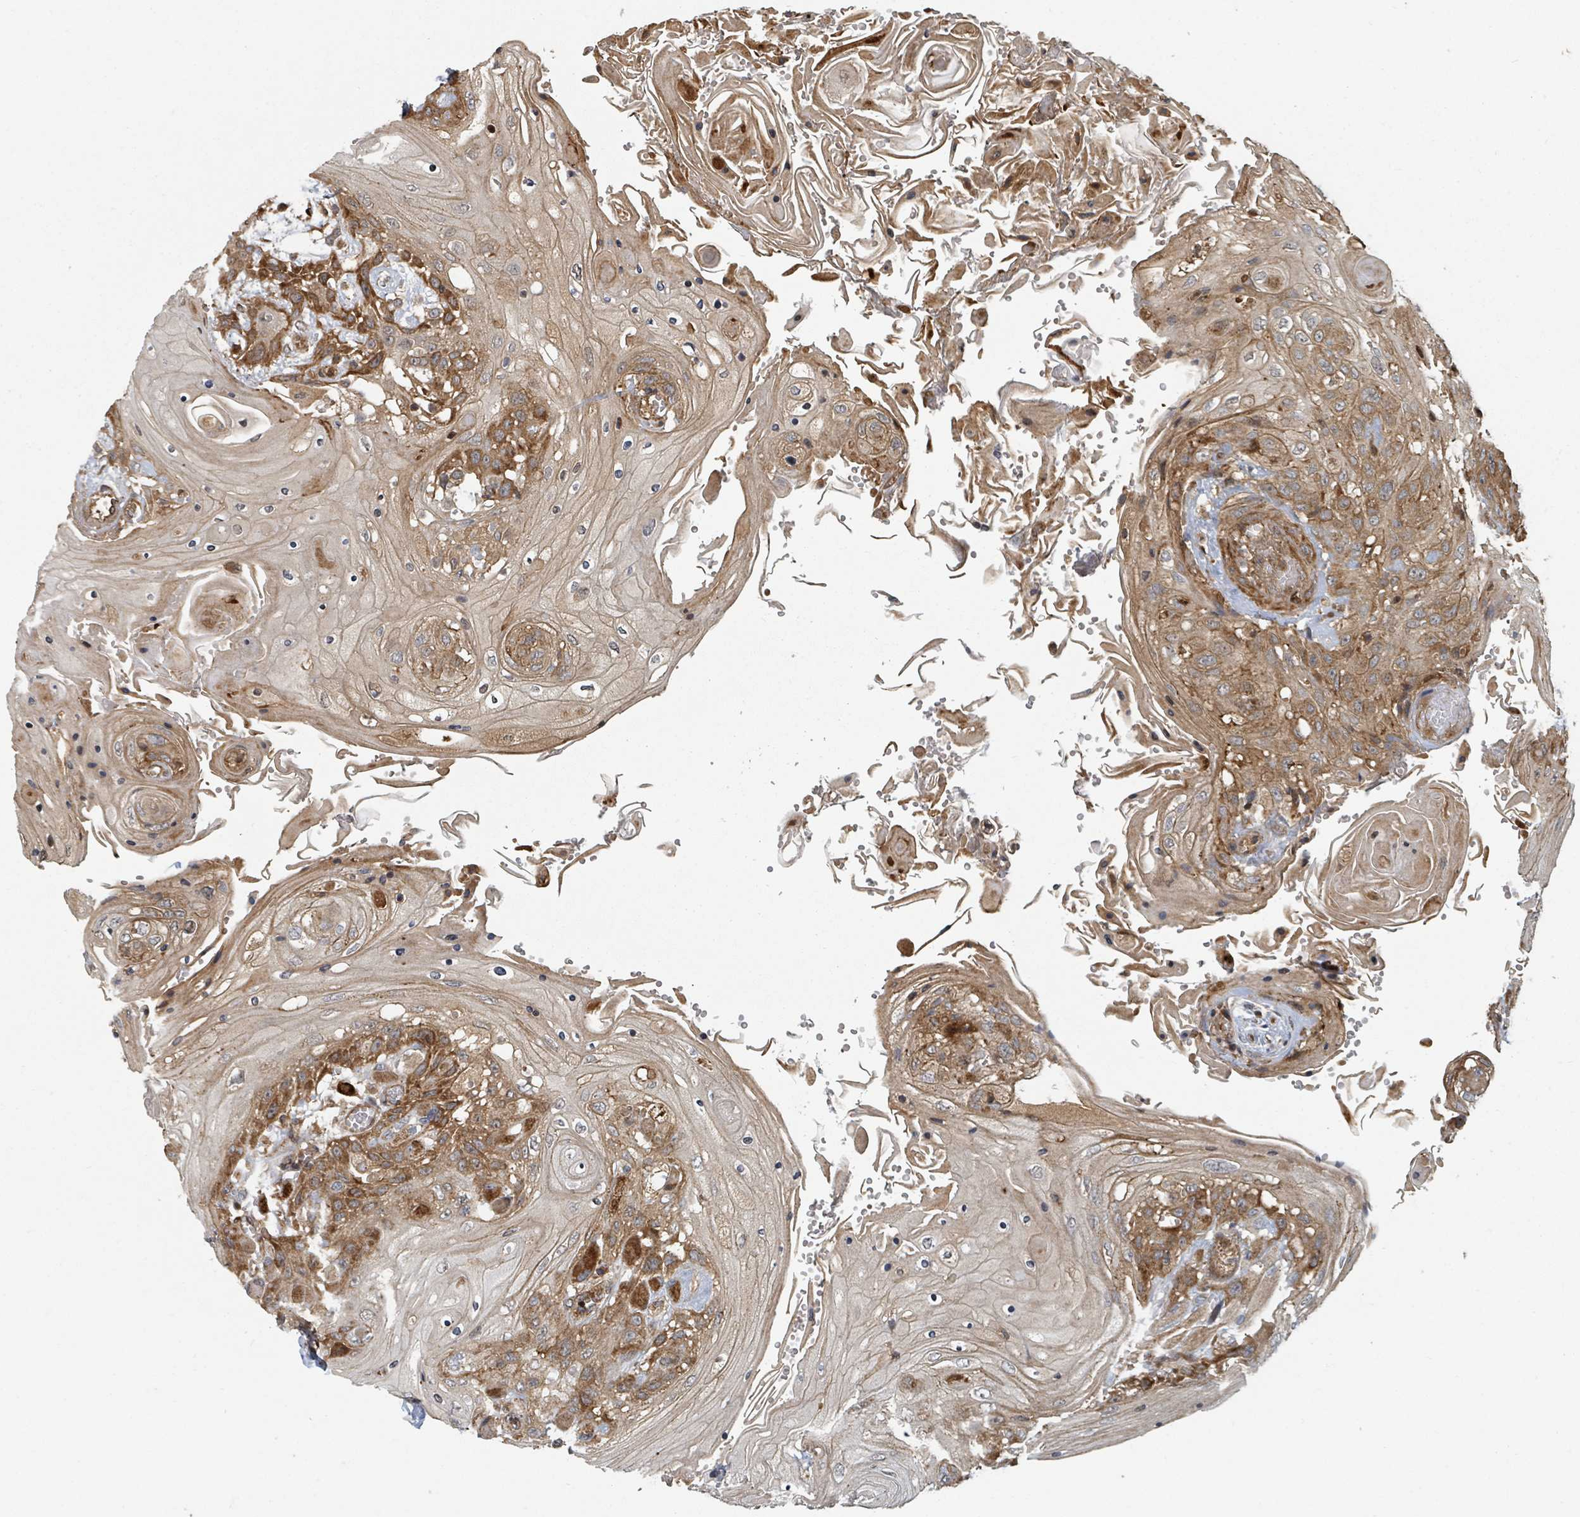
{"staining": {"intensity": "moderate", "quantity": ">75%", "location": "cytoplasmic/membranous"}, "tissue": "head and neck cancer", "cell_type": "Tumor cells", "image_type": "cancer", "snomed": [{"axis": "morphology", "description": "Squamous cell carcinoma, NOS"}, {"axis": "topography", "description": "Head-Neck"}], "caption": "Squamous cell carcinoma (head and neck) stained with IHC displays moderate cytoplasmic/membranous positivity in about >75% of tumor cells.", "gene": "DPM1", "patient": {"sex": "female", "age": 43}}